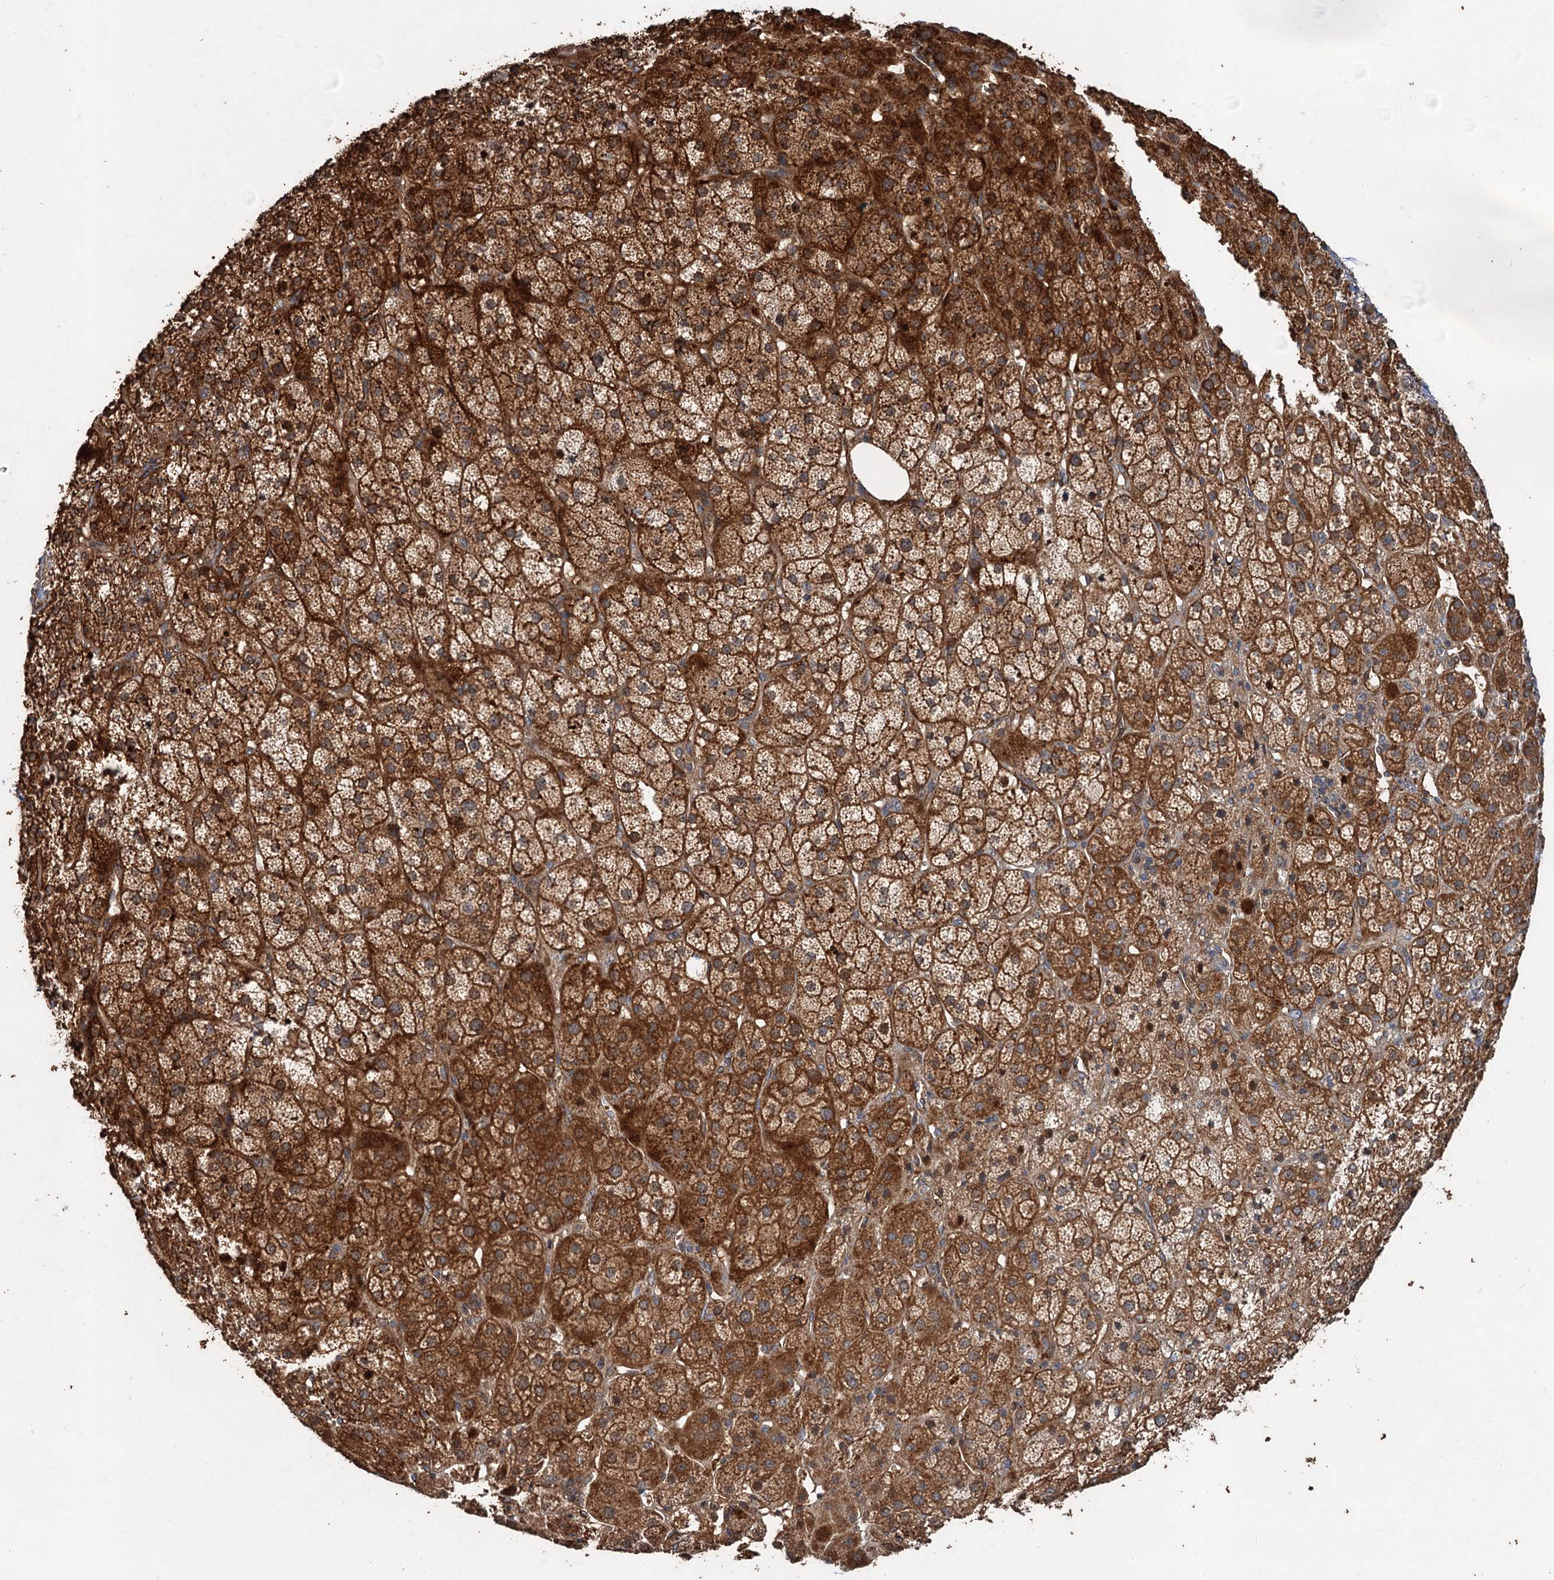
{"staining": {"intensity": "strong", "quantity": ">75%", "location": "cytoplasmic/membranous"}, "tissue": "adrenal gland", "cell_type": "Glandular cells", "image_type": "normal", "snomed": [{"axis": "morphology", "description": "Normal tissue, NOS"}, {"axis": "topography", "description": "Adrenal gland"}], "caption": "An immunohistochemistry histopathology image of benign tissue is shown. Protein staining in brown labels strong cytoplasmic/membranous positivity in adrenal gland within glandular cells.", "gene": "DEXI", "patient": {"sex": "female", "age": 57}}